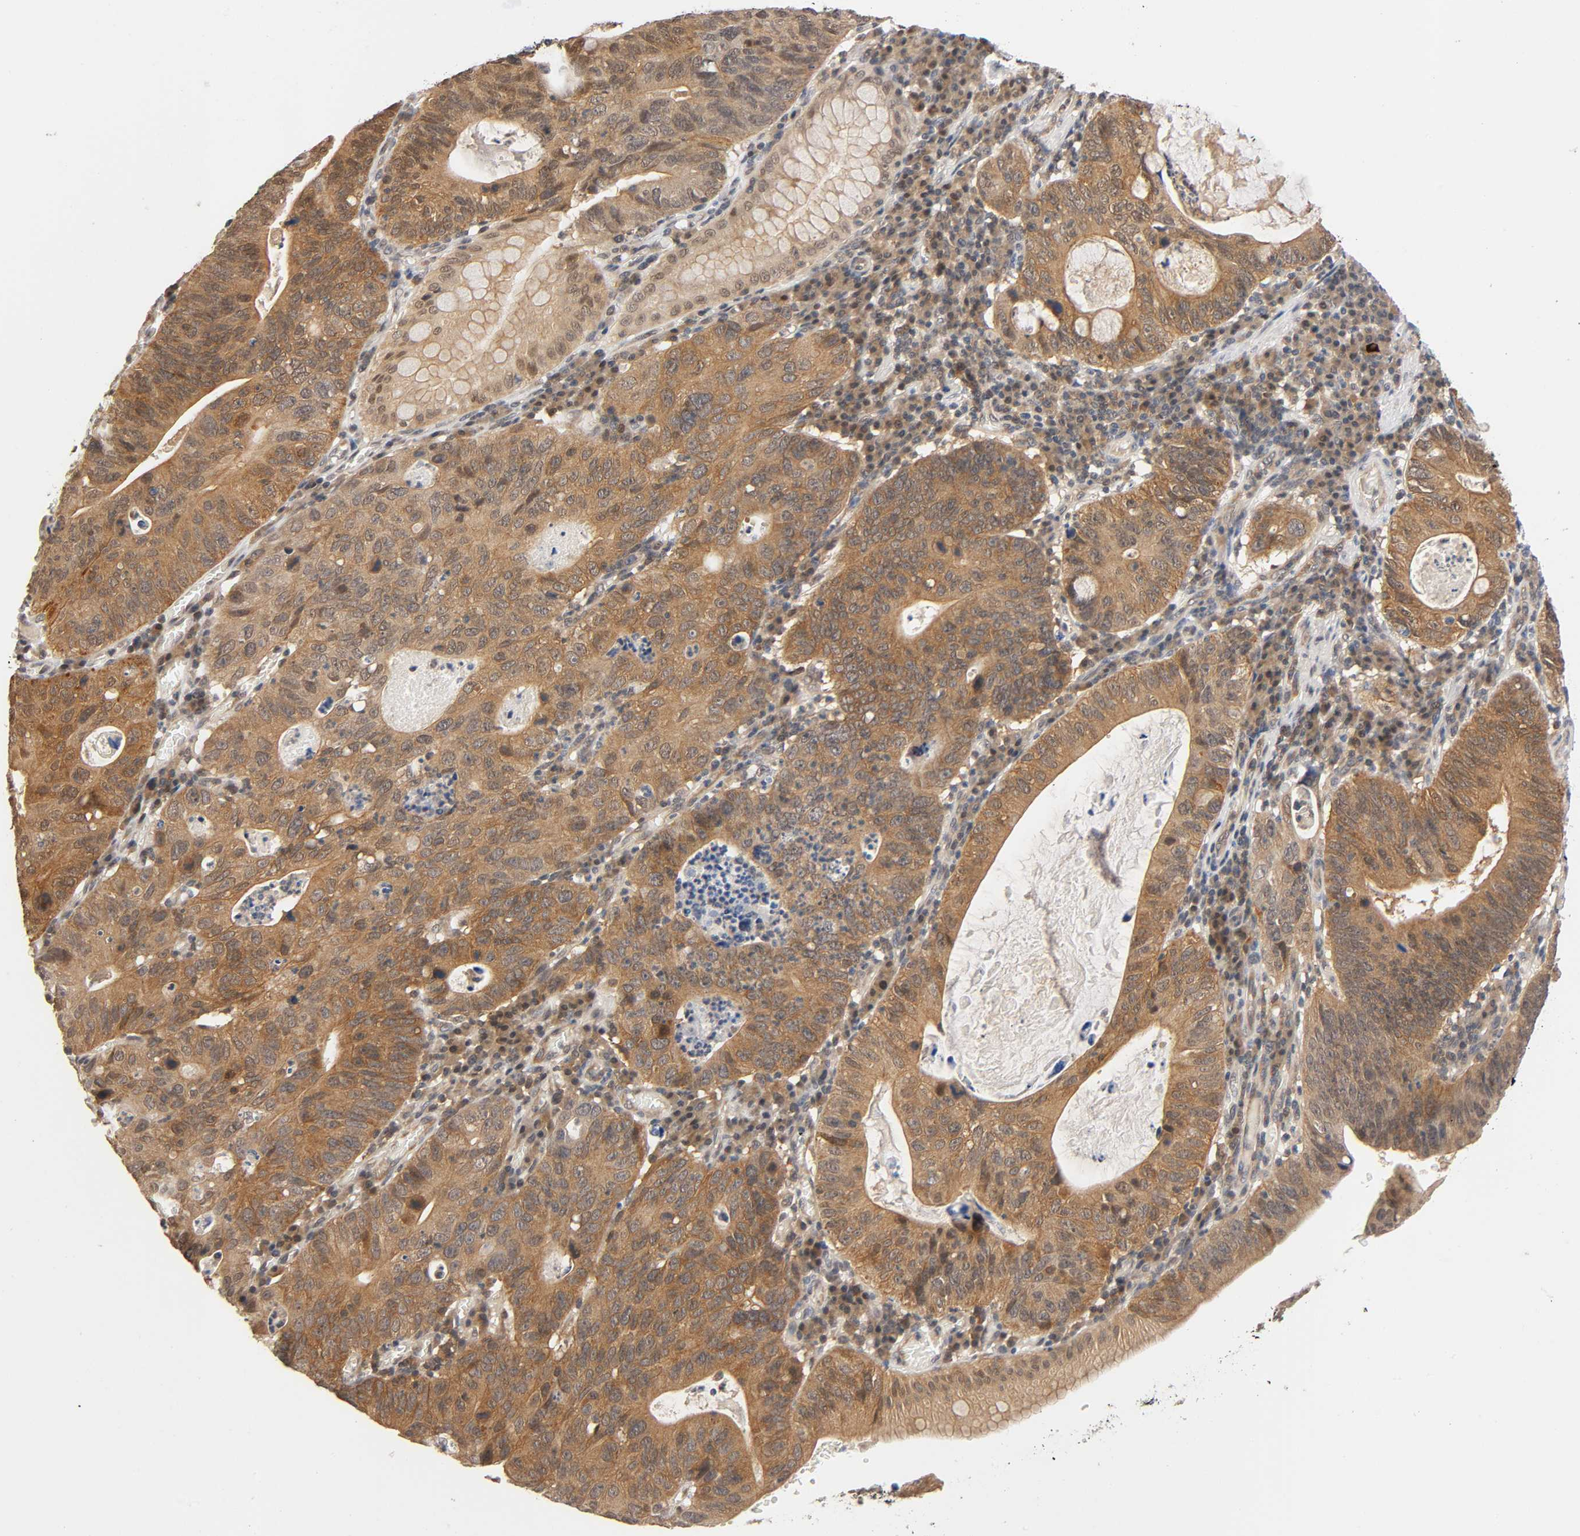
{"staining": {"intensity": "moderate", "quantity": ">75%", "location": "cytoplasmic/membranous"}, "tissue": "stomach cancer", "cell_type": "Tumor cells", "image_type": "cancer", "snomed": [{"axis": "morphology", "description": "Adenocarcinoma, NOS"}, {"axis": "topography", "description": "Stomach"}], "caption": "A medium amount of moderate cytoplasmic/membranous staining is present in approximately >75% of tumor cells in stomach cancer tissue.", "gene": "PRKAB1", "patient": {"sex": "male", "age": 59}}